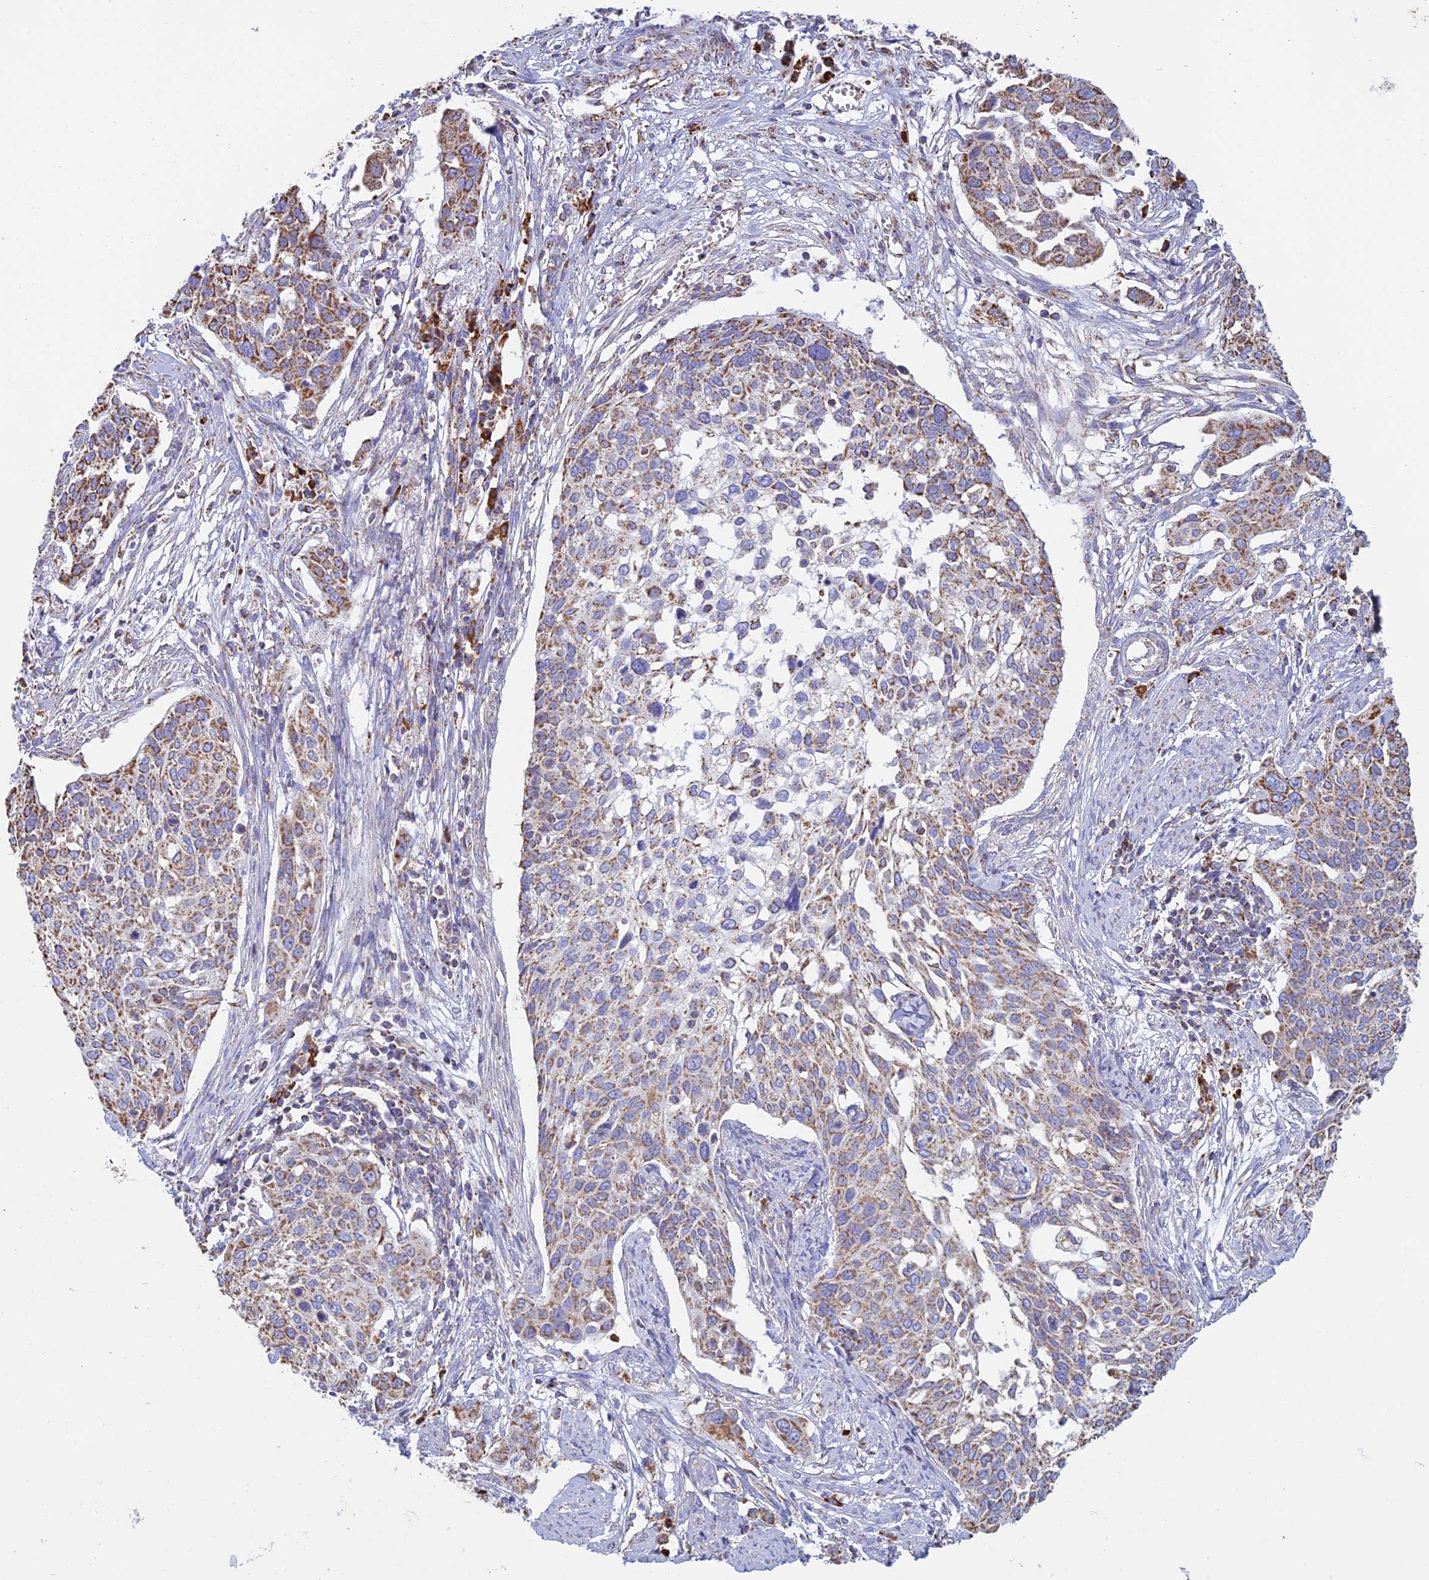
{"staining": {"intensity": "moderate", "quantity": ">75%", "location": "cytoplasmic/membranous"}, "tissue": "cervical cancer", "cell_type": "Tumor cells", "image_type": "cancer", "snomed": [{"axis": "morphology", "description": "Squamous cell carcinoma, NOS"}, {"axis": "topography", "description": "Cervix"}], "caption": "The histopathology image displays a brown stain indicating the presence of a protein in the cytoplasmic/membranous of tumor cells in squamous cell carcinoma (cervical).", "gene": "OR2W3", "patient": {"sex": "female", "age": 44}}